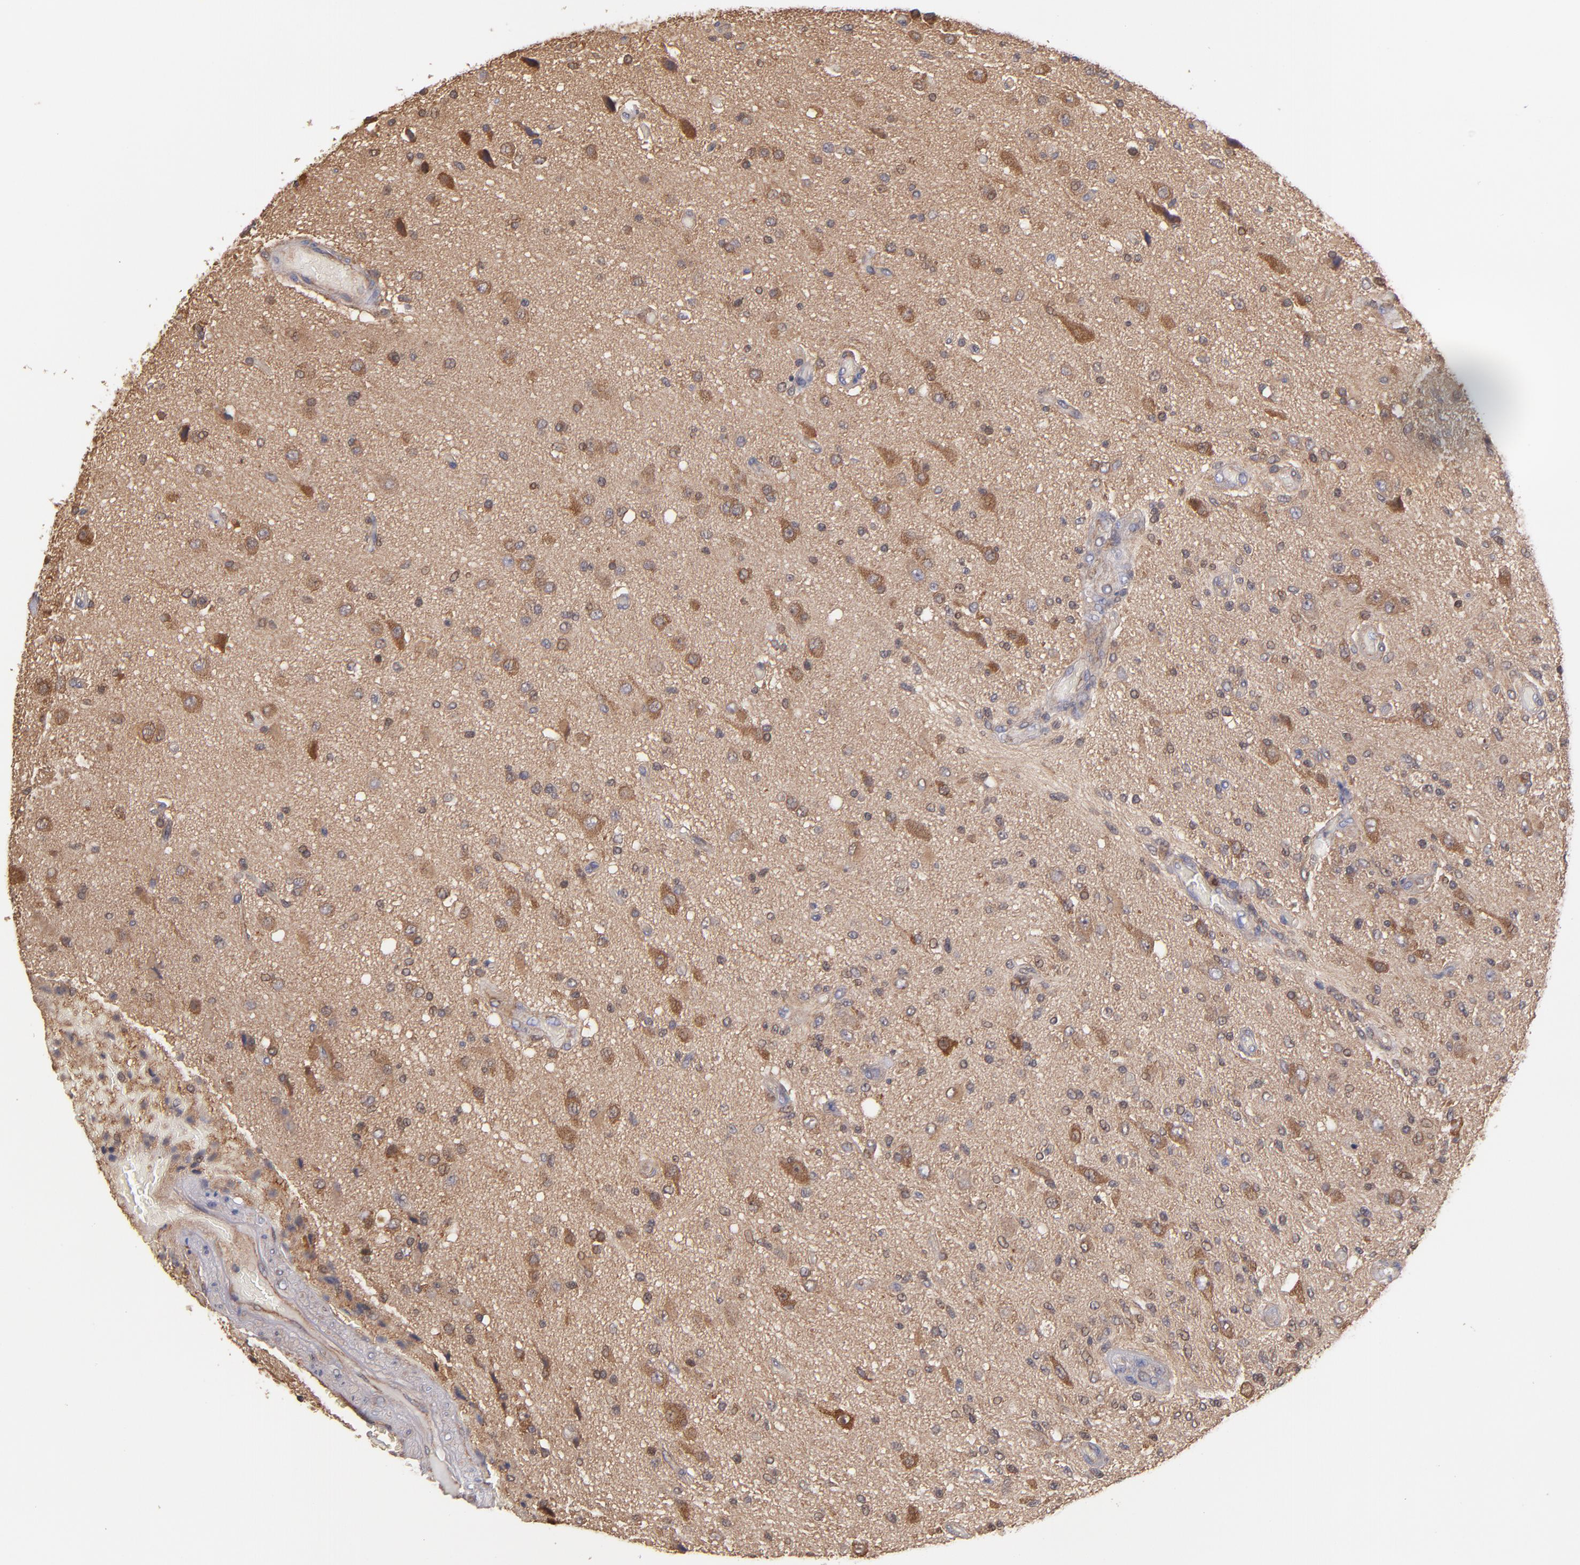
{"staining": {"intensity": "moderate", "quantity": ">75%", "location": "cytoplasmic/membranous"}, "tissue": "glioma", "cell_type": "Tumor cells", "image_type": "cancer", "snomed": [{"axis": "morphology", "description": "Normal tissue, NOS"}, {"axis": "morphology", "description": "Glioma, malignant, High grade"}, {"axis": "topography", "description": "Cerebral cortex"}], "caption": "Immunohistochemical staining of human glioma displays moderate cytoplasmic/membranous protein expression in about >75% of tumor cells.", "gene": "GMFG", "patient": {"sex": "male", "age": 77}}